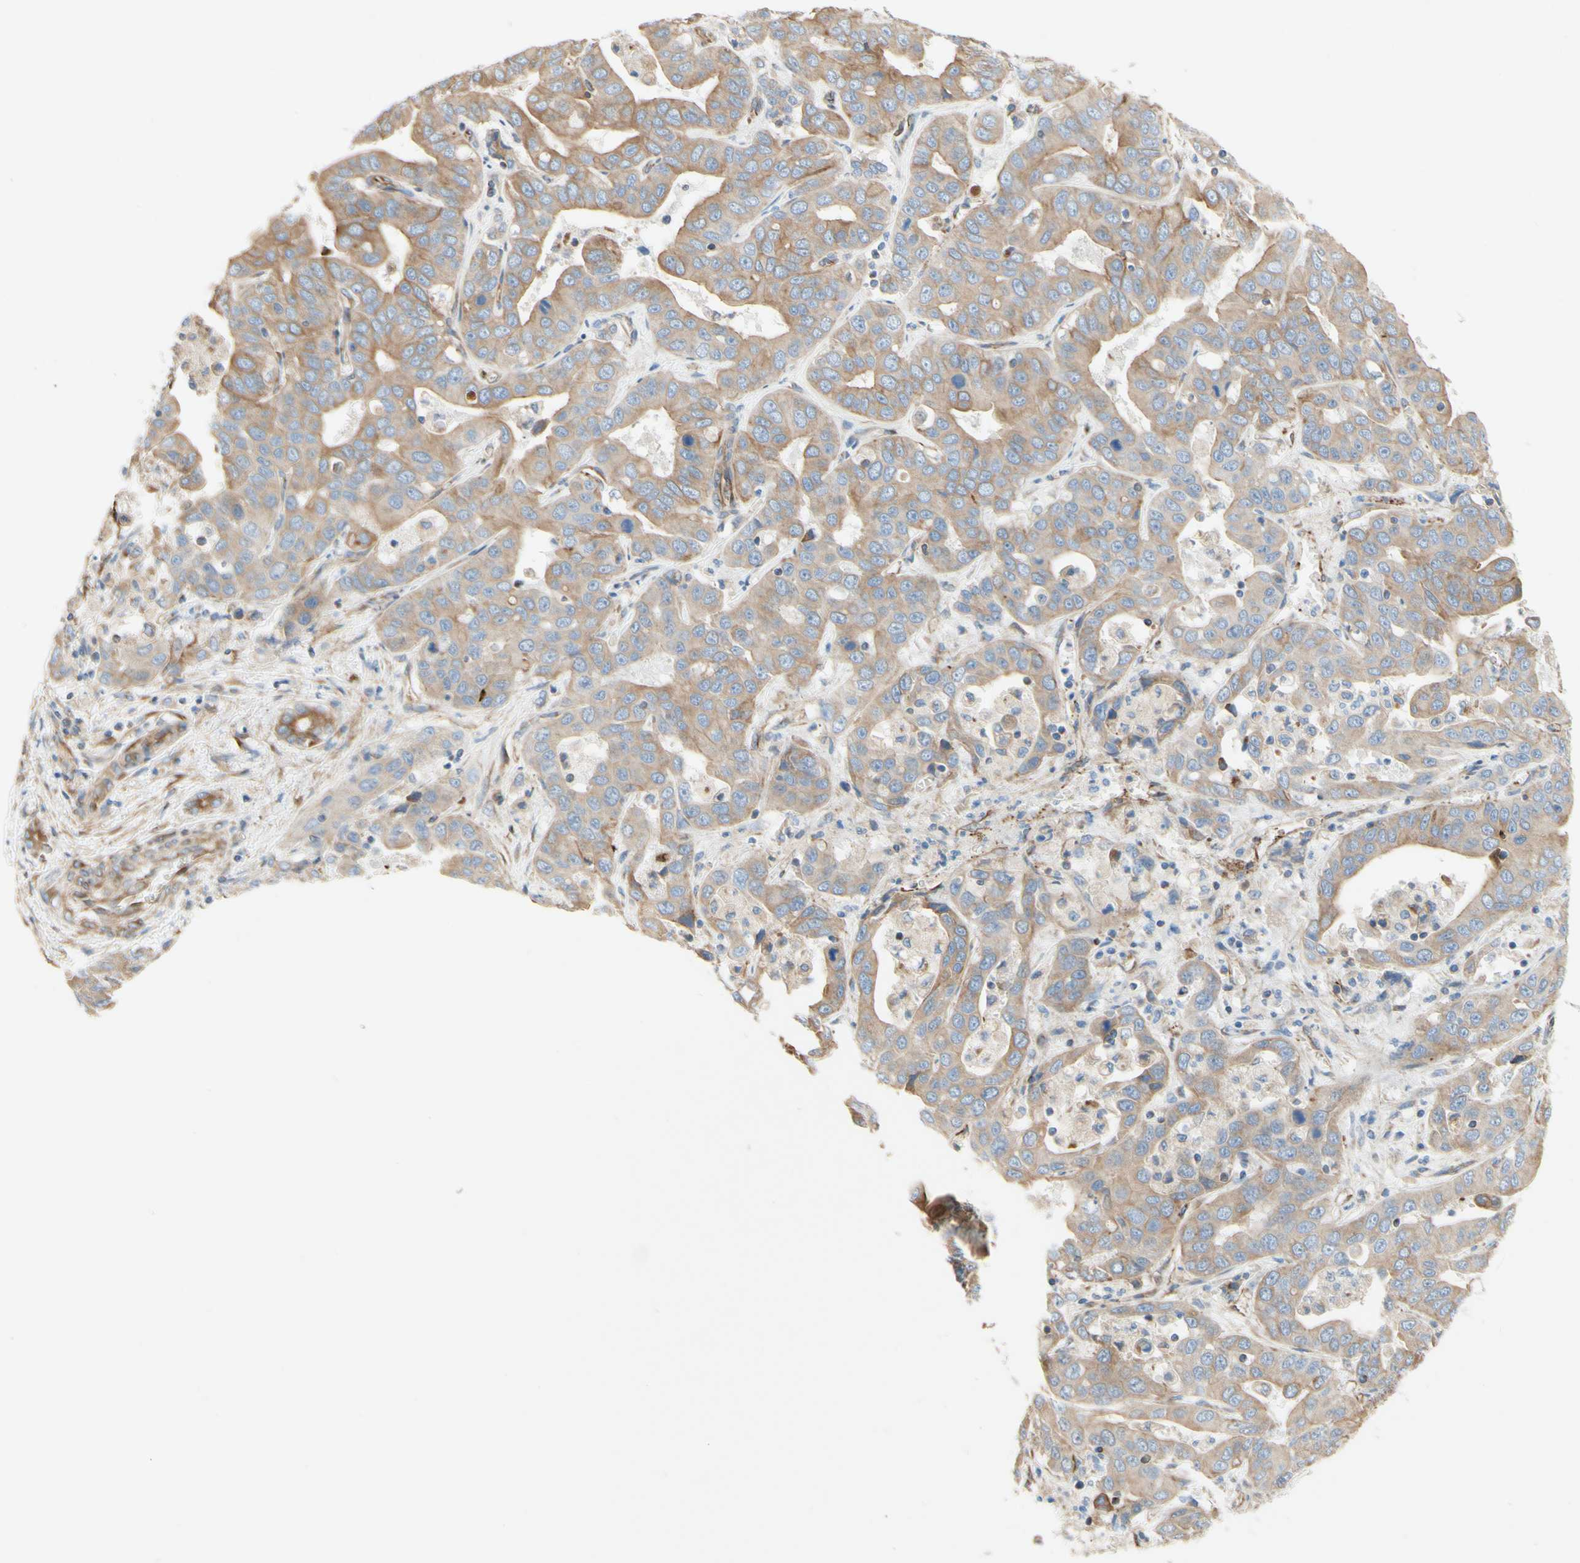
{"staining": {"intensity": "weak", "quantity": ">75%", "location": "cytoplasmic/membranous"}, "tissue": "liver cancer", "cell_type": "Tumor cells", "image_type": "cancer", "snomed": [{"axis": "morphology", "description": "Cholangiocarcinoma"}, {"axis": "topography", "description": "Liver"}], "caption": "This micrograph reveals liver cholangiocarcinoma stained with immunohistochemistry to label a protein in brown. The cytoplasmic/membranous of tumor cells show weak positivity for the protein. Nuclei are counter-stained blue.", "gene": "ENDOD1", "patient": {"sex": "female", "age": 52}}